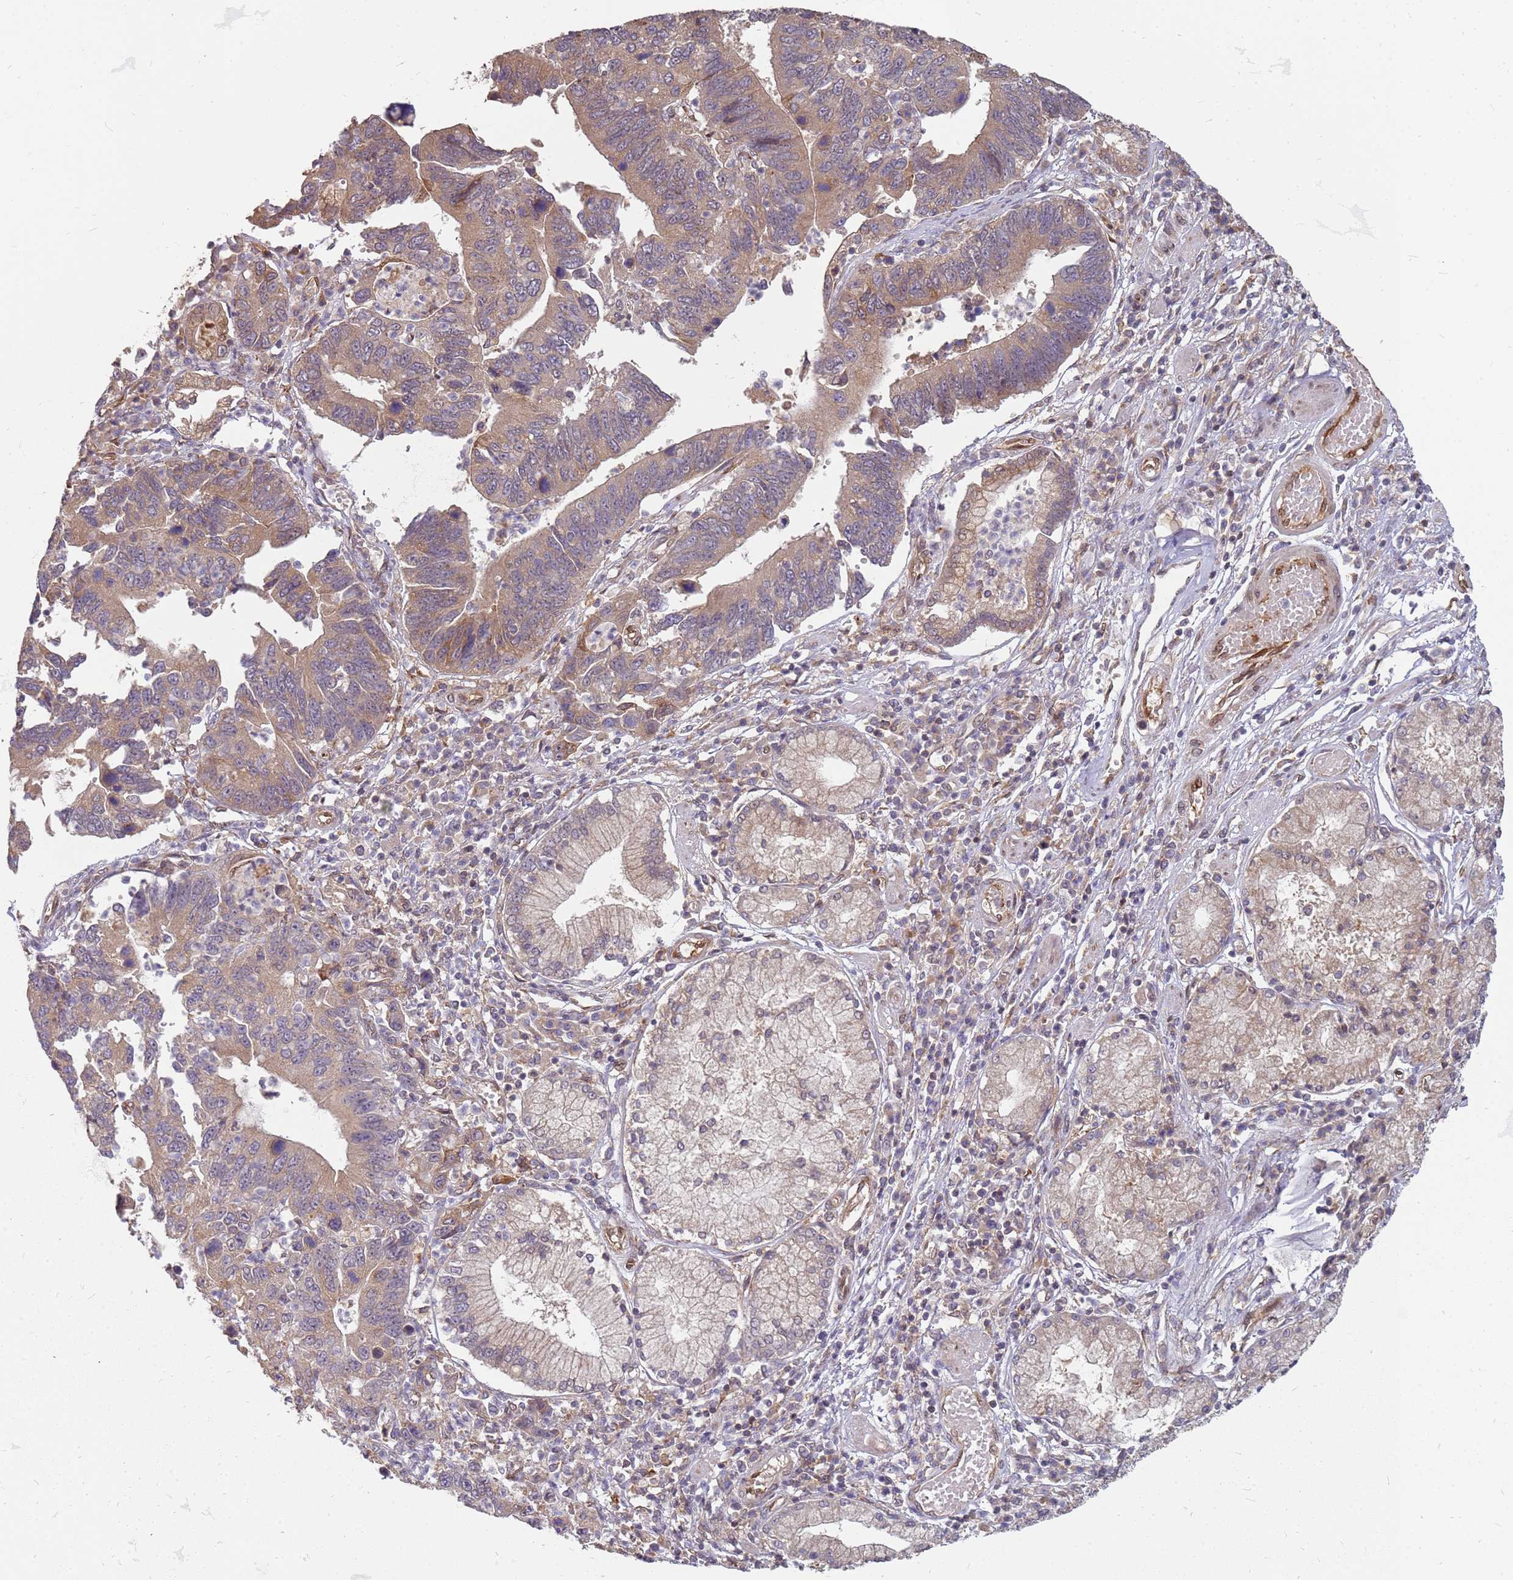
{"staining": {"intensity": "moderate", "quantity": ">75%", "location": "cytoplasmic/membranous"}, "tissue": "stomach cancer", "cell_type": "Tumor cells", "image_type": "cancer", "snomed": [{"axis": "morphology", "description": "Adenocarcinoma, NOS"}, {"axis": "topography", "description": "Stomach"}], "caption": "Tumor cells reveal moderate cytoplasmic/membranous staining in about >75% of cells in stomach cancer (adenocarcinoma). Immunohistochemistry (ihc) stains the protein of interest in brown and the nuclei are stained blue.", "gene": "NUDT14", "patient": {"sex": "male", "age": 59}}